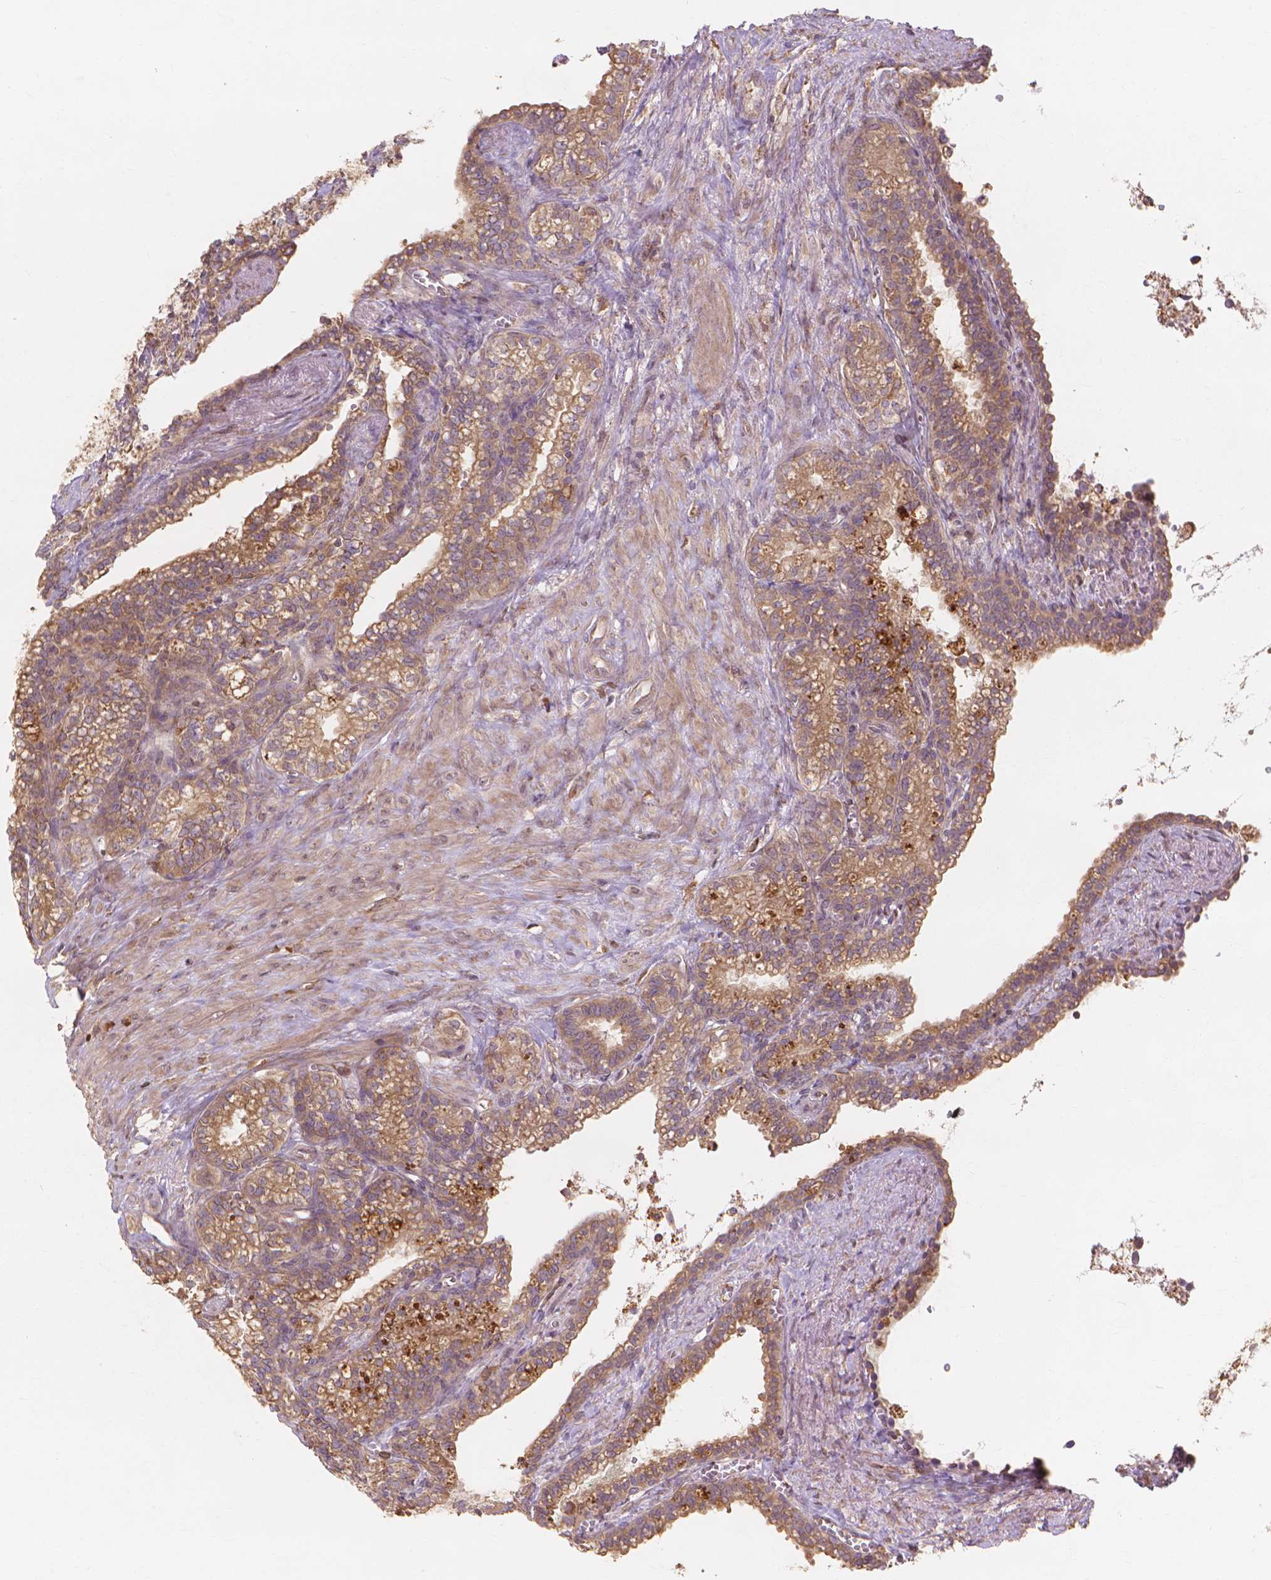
{"staining": {"intensity": "moderate", "quantity": ">75%", "location": "cytoplasmic/membranous"}, "tissue": "seminal vesicle", "cell_type": "Glandular cells", "image_type": "normal", "snomed": [{"axis": "morphology", "description": "Normal tissue, NOS"}, {"axis": "morphology", "description": "Urothelial carcinoma, NOS"}, {"axis": "topography", "description": "Urinary bladder"}, {"axis": "topography", "description": "Seminal veicle"}], "caption": "Seminal vesicle stained with a brown dye exhibits moderate cytoplasmic/membranous positive expression in approximately >75% of glandular cells.", "gene": "TAB2", "patient": {"sex": "male", "age": 76}}